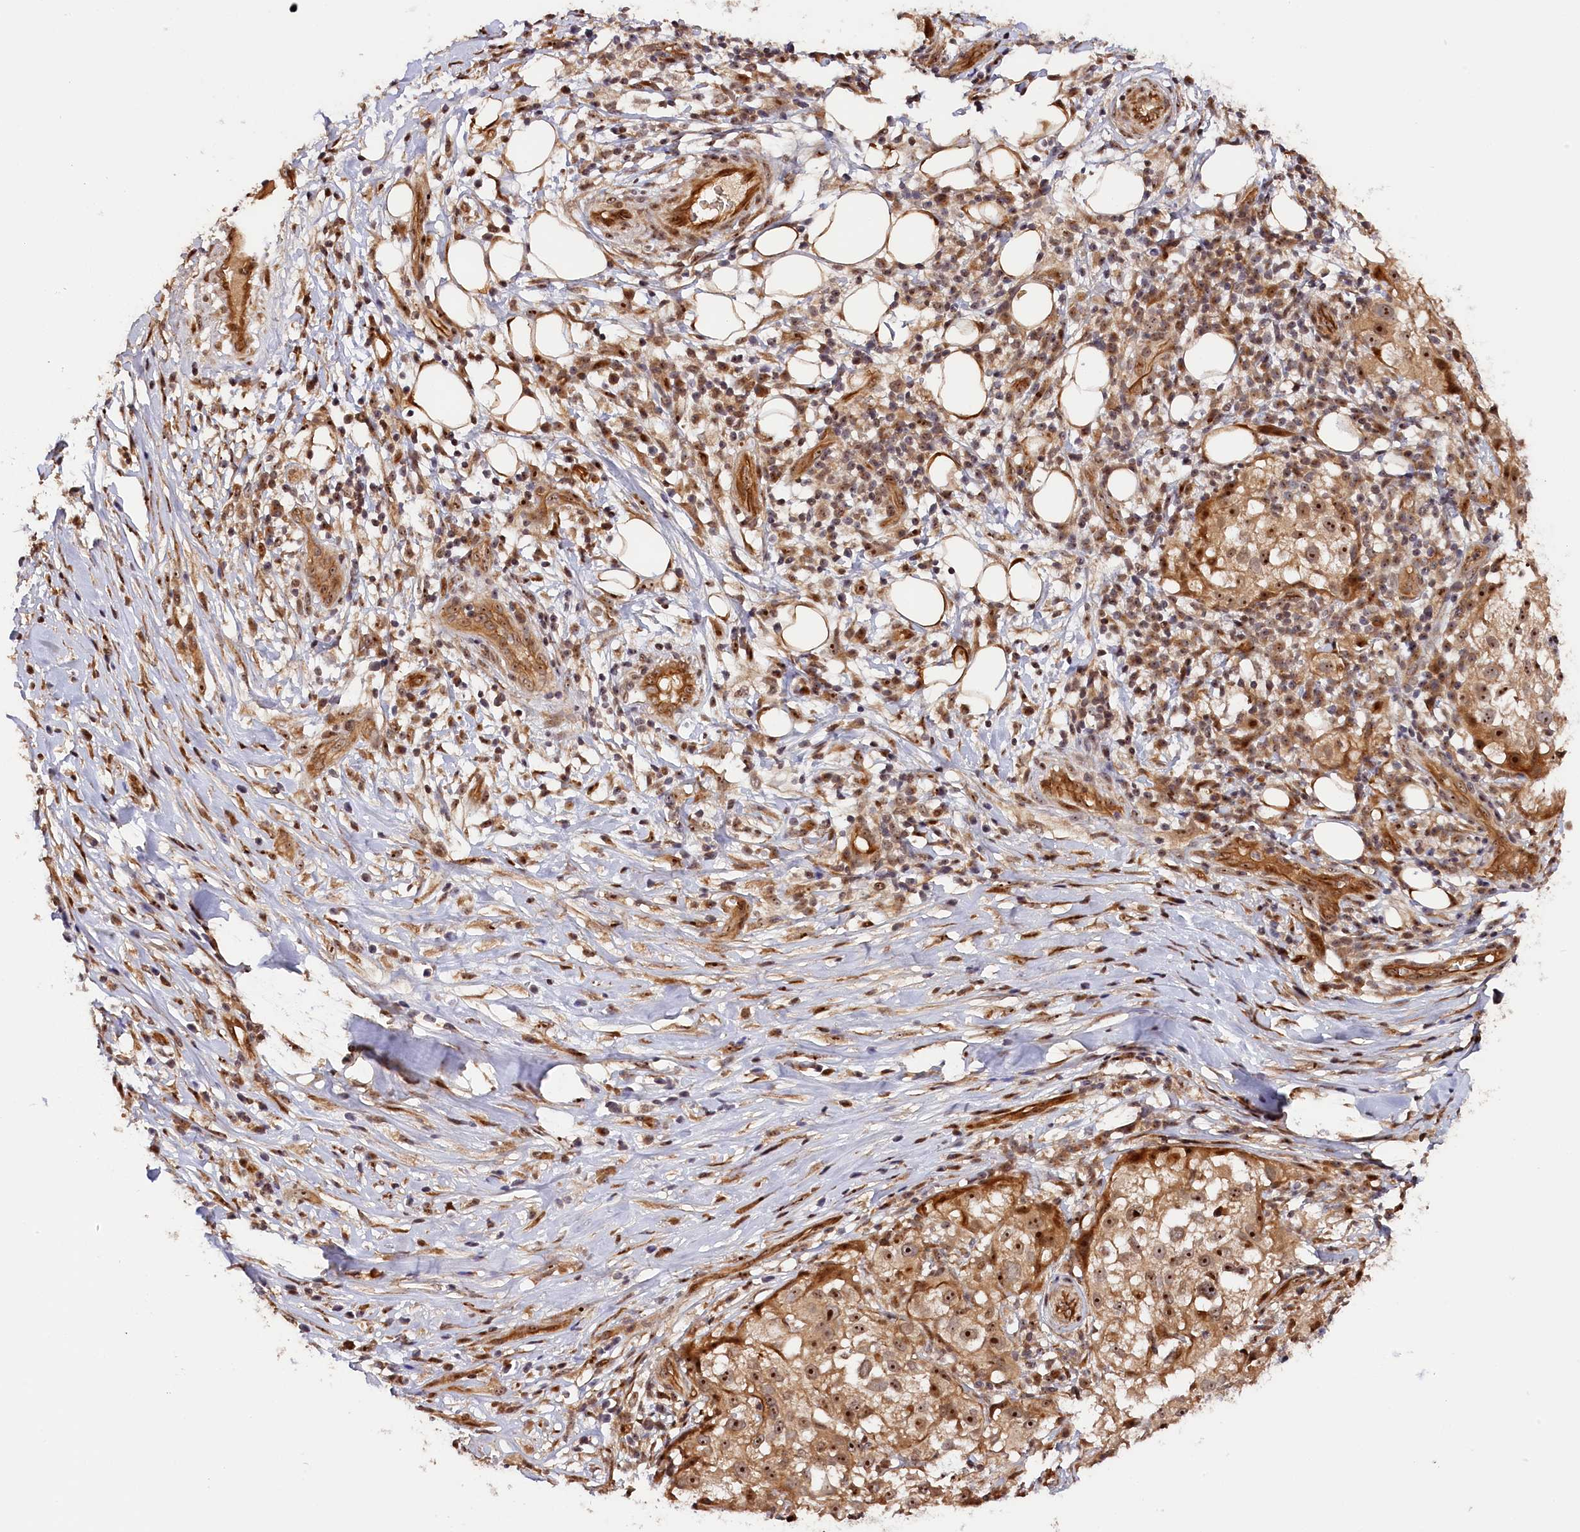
{"staining": {"intensity": "strong", "quantity": ">75%", "location": "cytoplasmic/membranous,nuclear"}, "tissue": "melanoma", "cell_type": "Tumor cells", "image_type": "cancer", "snomed": [{"axis": "morphology", "description": "Necrosis, NOS"}, {"axis": "morphology", "description": "Malignant melanoma, NOS"}, {"axis": "topography", "description": "Skin"}], "caption": "Immunohistochemistry (IHC) image of neoplastic tissue: human melanoma stained using IHC reveals high levels of strong protein expression localized specifically in the cytoplasmic/membranous and nuclear of tumor cells, appearing as a cytoplasmic/membranous and nuclear brown color.", "gene": "ANKRD24", "patient": {"sex": "female", "age": 87}}